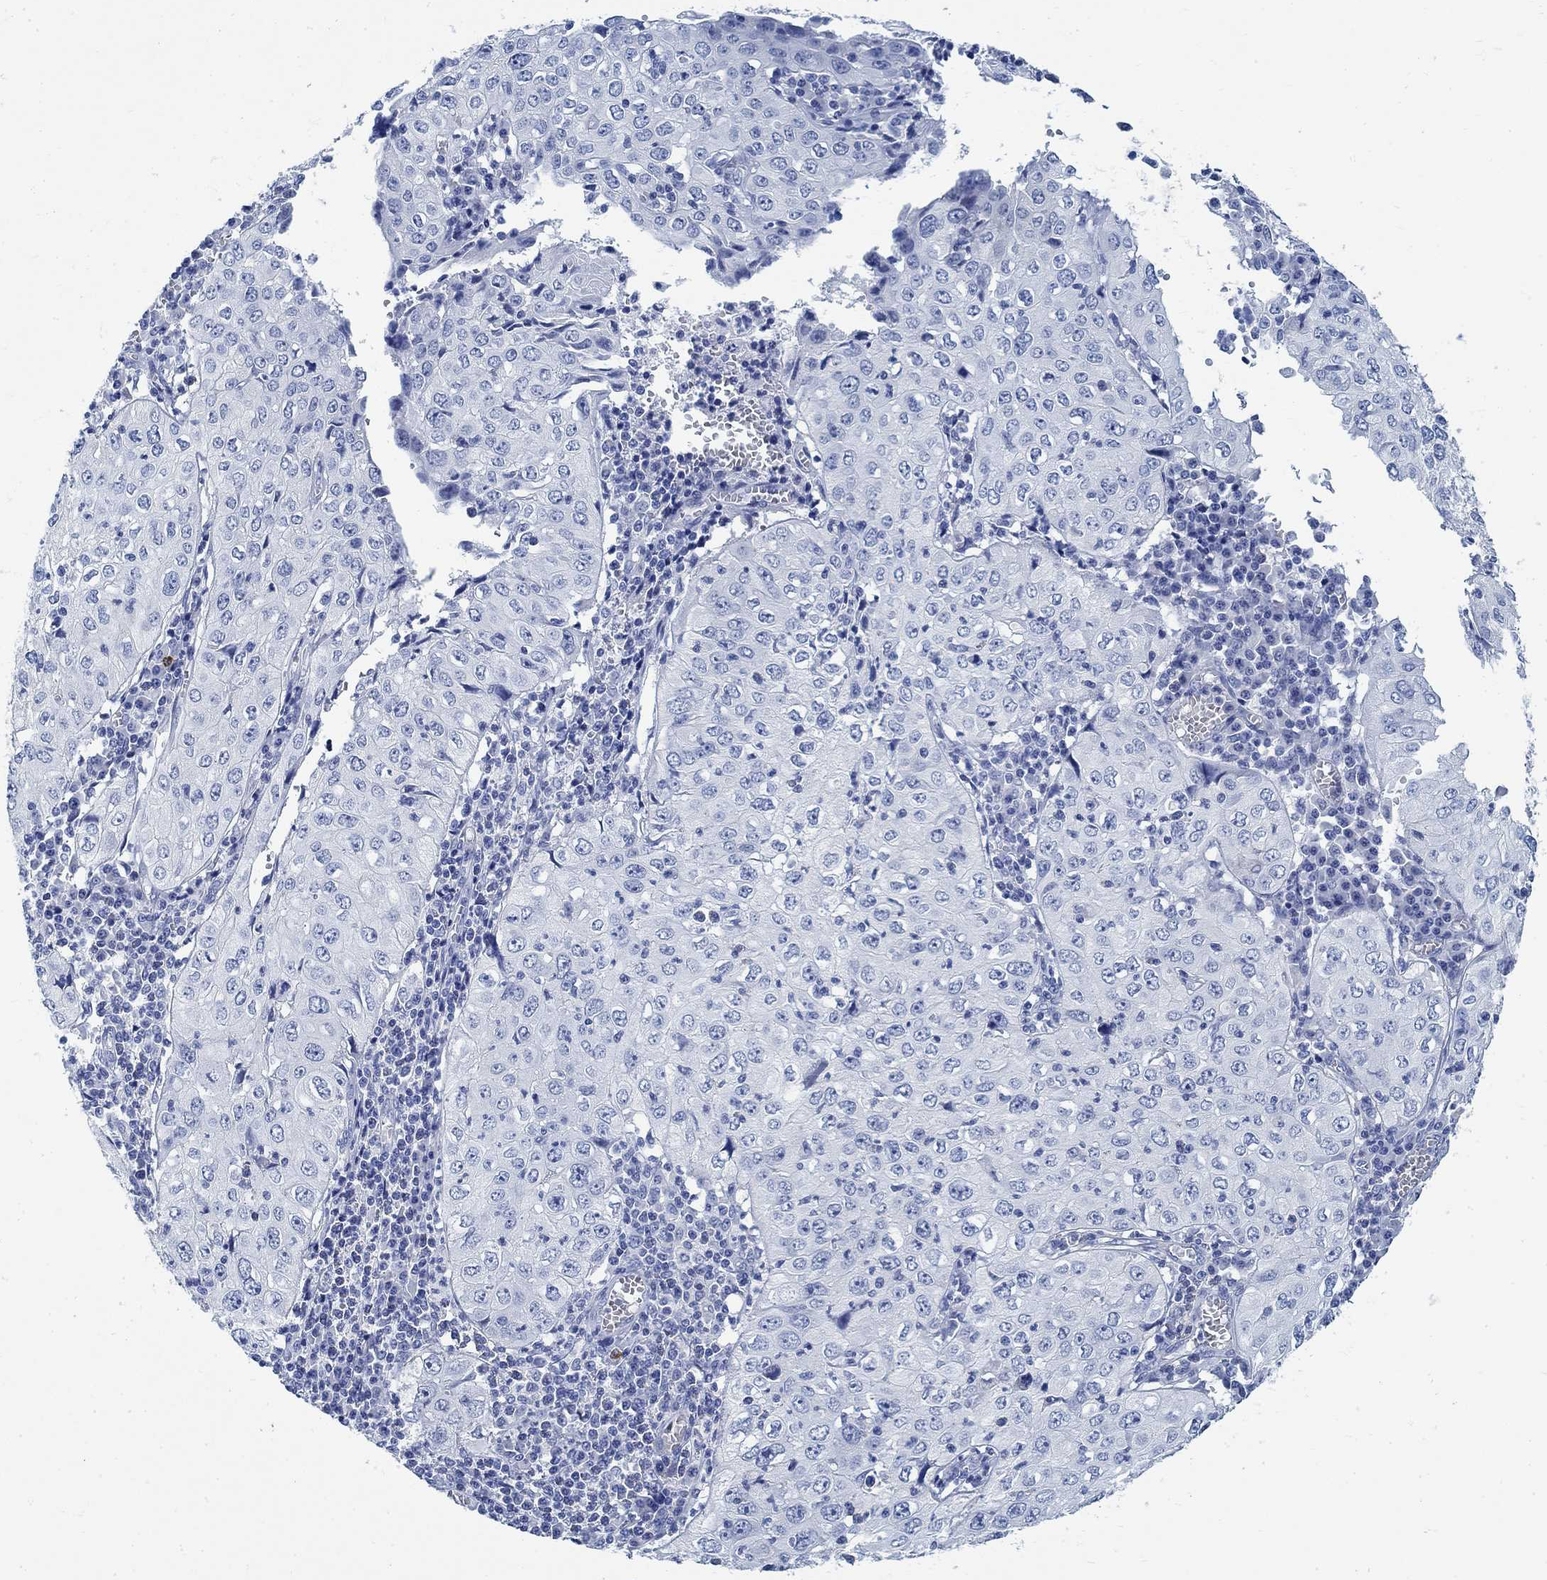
{"staining": {"intensity": "negative", "quantity": "none", "location": "none"}, "tissue": "cervical cancer", "cell_type": "Tumor cells", "image_type": "cancer", "snomed": [{"axis": "morphology", "description": "Squamous cell carcinoma, NOS"}, {"axis": "topography", "description": "Cervix"}], "caption": "The histopathology image exhibits no staining of tumor cells in cervical cancer. Brightfield microscopy of immunohistochemistry (IHC) stained with DAB (brown) and hematoxylin (blue), captured at high magnification.", "gene": "RBM20", "patient": {"sex": "female", "age": 24}}